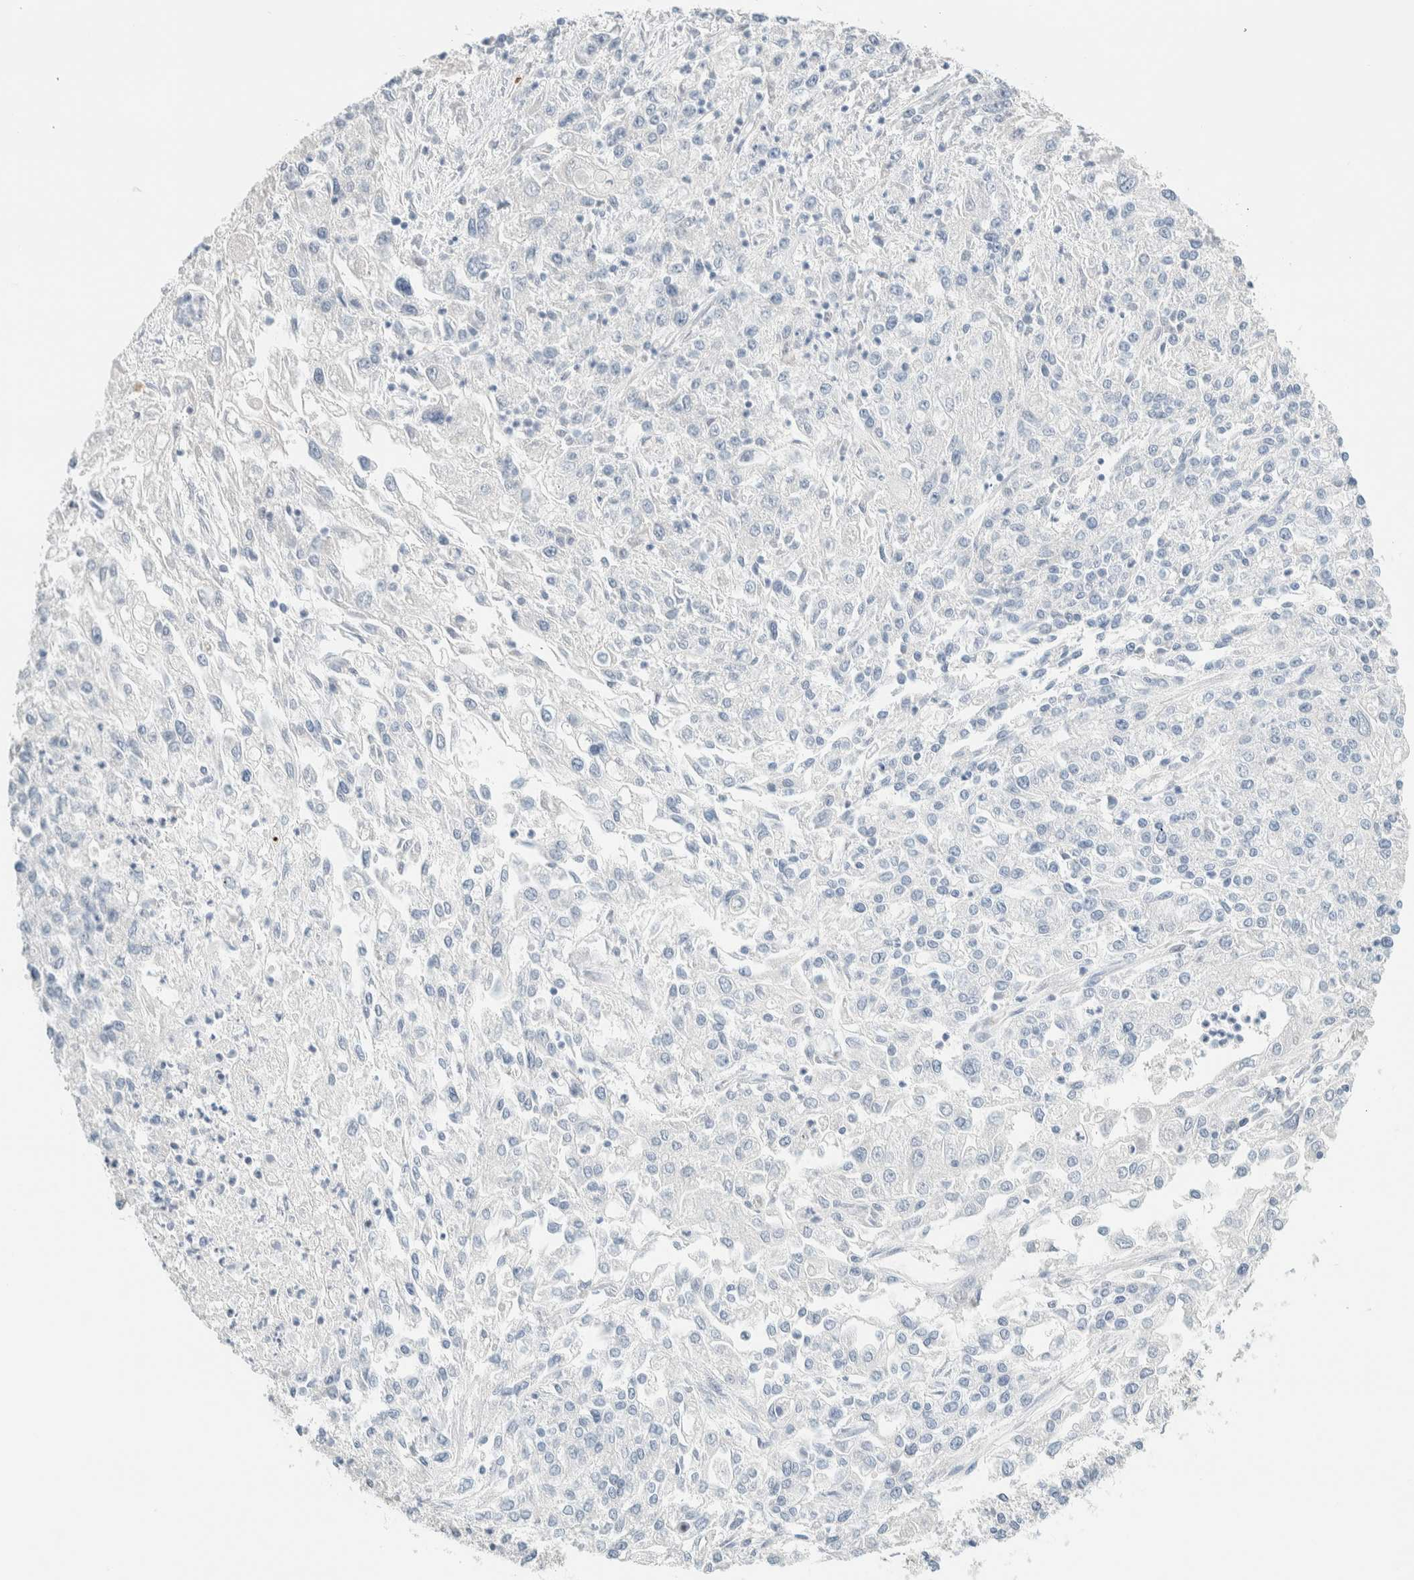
{"staining": {"intensity": "negative", "quantity": "none", "location": "none"}, "tissue": "endometrial cancer", "cell_type": "Tumor cells", "image_type": "cancer", "snomed": [{"axis": "morphology", "description": "Adenocarcinoma, NOS"}, {"axis": "topography", "description": "Endometrium"}], "caption": "Tumor cells are negative for protein expression in human endometrial cancer.", "gene": "PCYT2", "patient": {"sex": "female", "age": 49}}